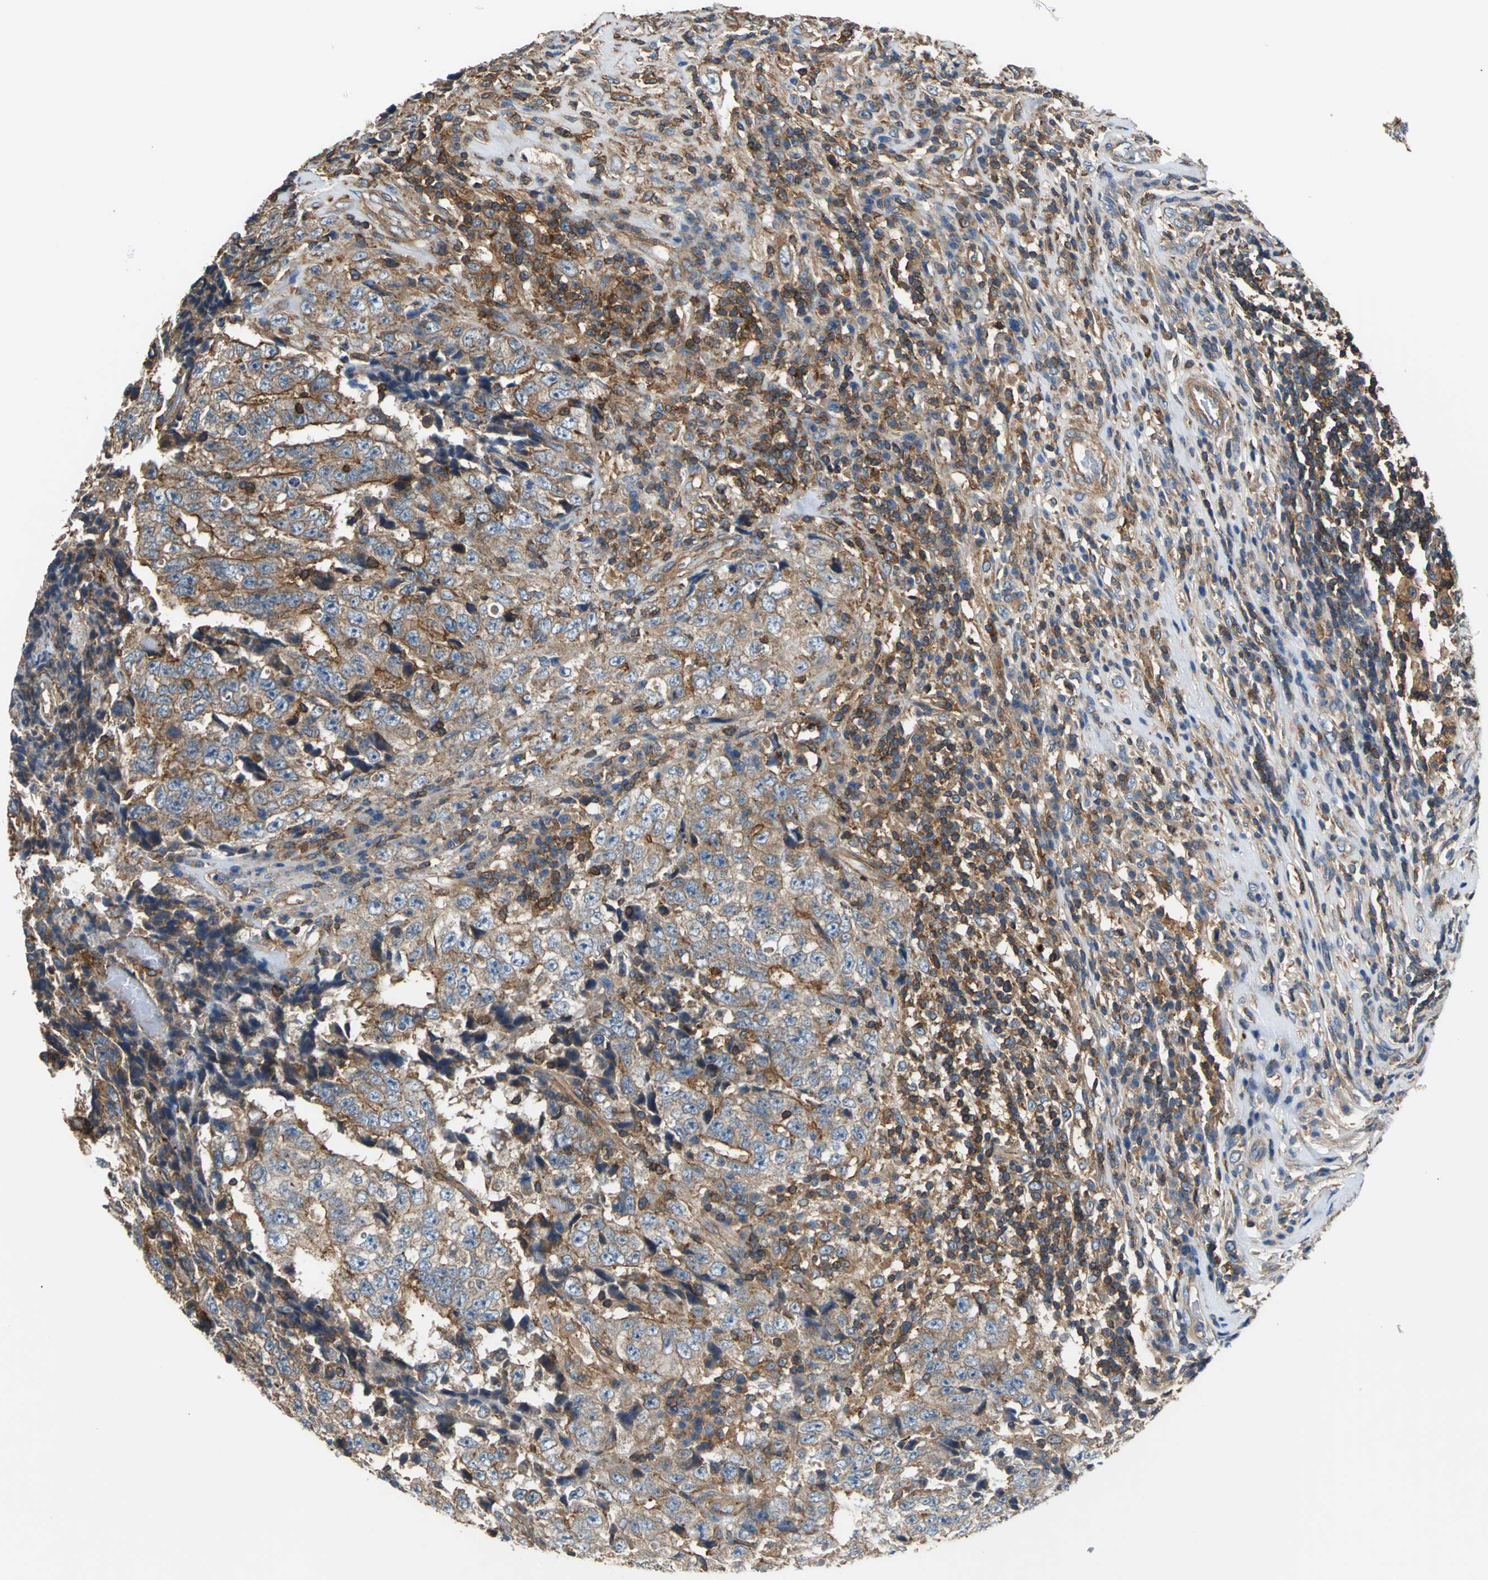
{"staining": {"intensity": "strong", "quantity": ">75%", "location": "cytoplasmic/membranous"}, "tissue": "testis cancer", "cell_type": "Tumor cells", "image_type": "cancer", "snomed": [{"axis": "morphology", "description": "Necrosis, NOS"}, {"axis": "morphology", "description": "Carcinoma, Embryonal, NOS"}, {"axis": "topography", "description": "Testis"}], "caption": "Protein expression analysis of testis cancer reveals strong cytoplasmic/membranous staining in approximately >75% of tumor cells.", "gene": "PARVA", "patient": {"sex": "male", "age": 19}}